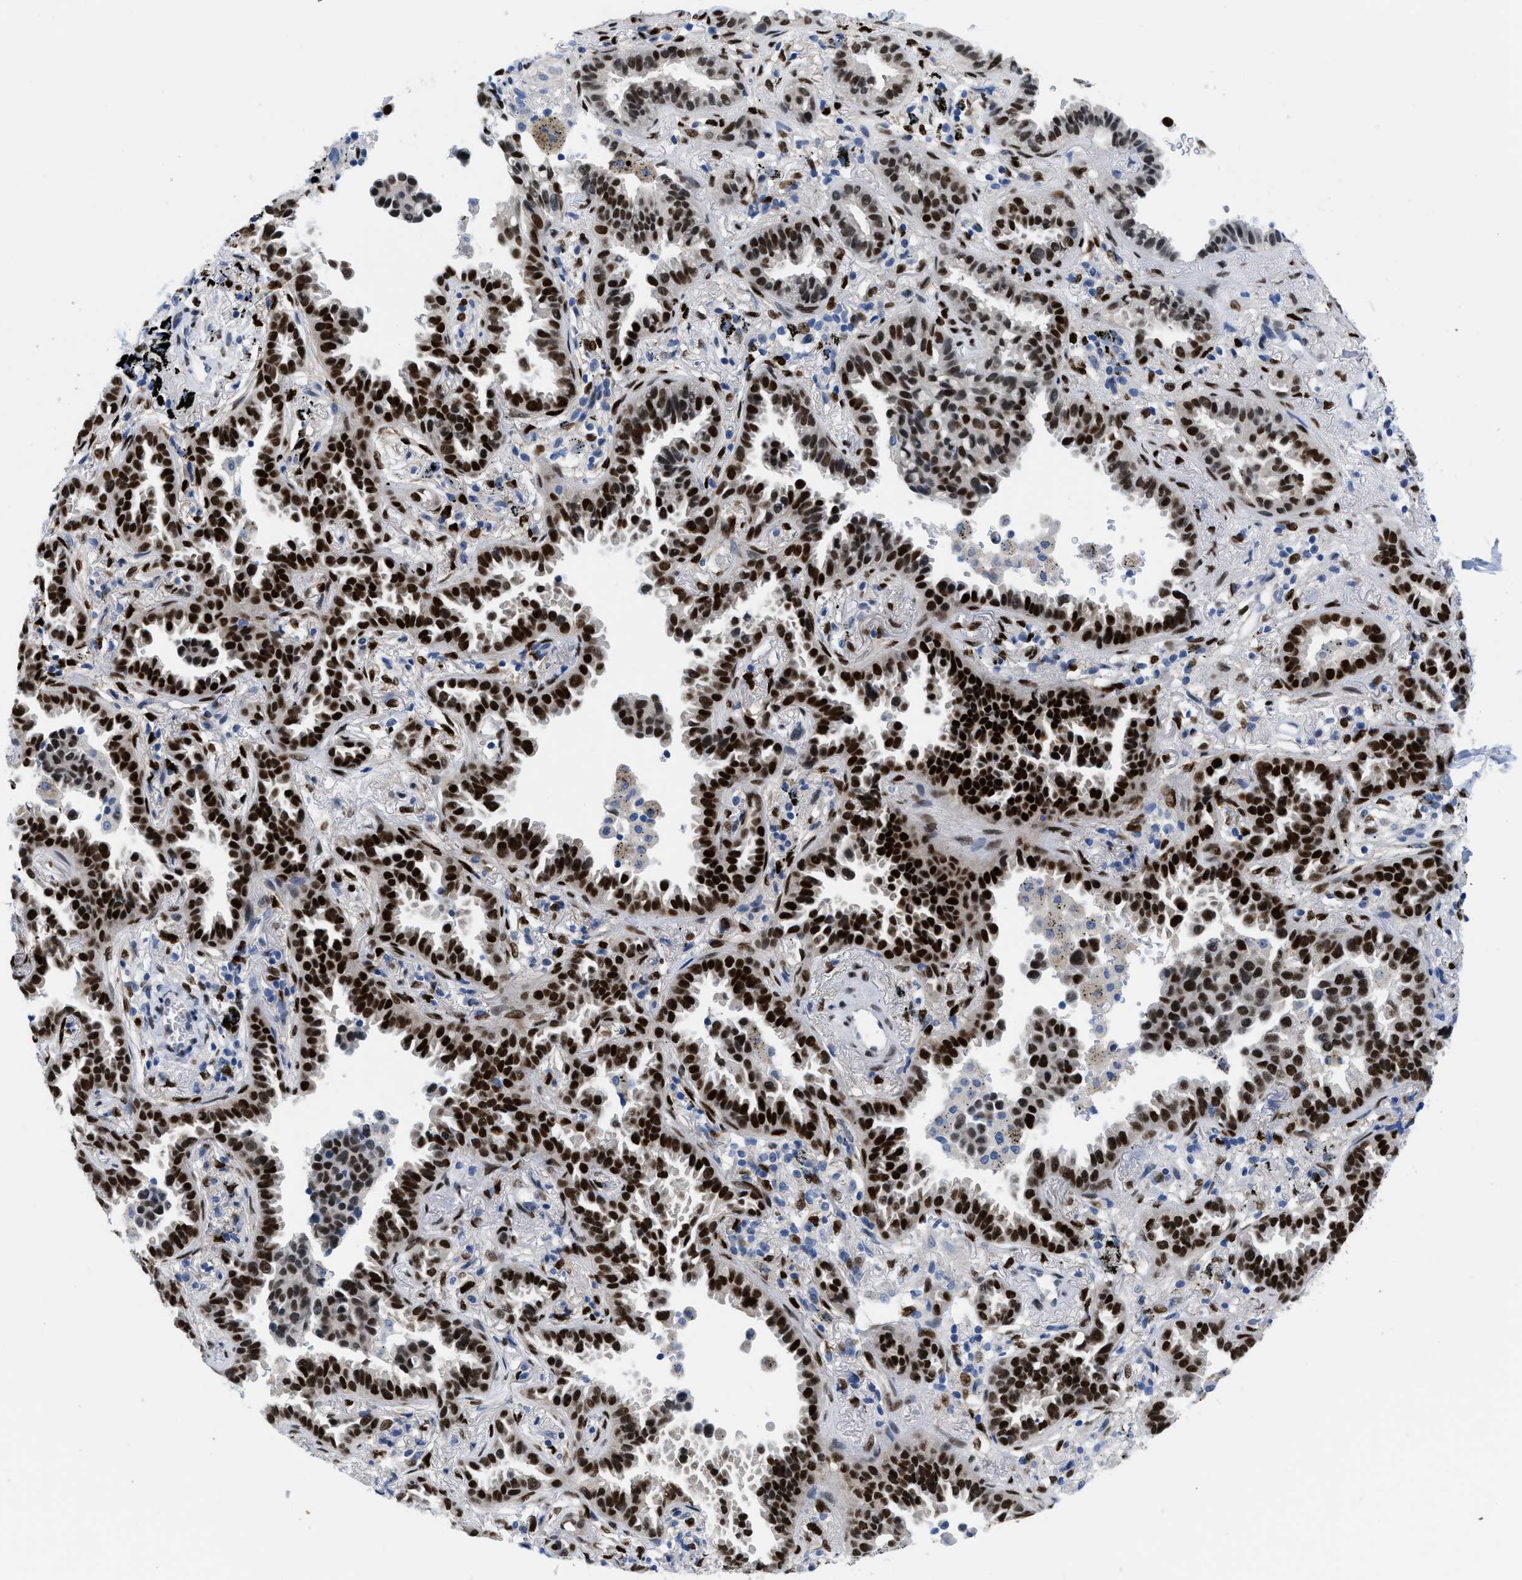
{"staining": {"intensity": "strong", "quantity": ">75%", "location": "nuclear"}, "tissue": "lung cancer", "cell_type": "Tumor cells", "image_type": "cancer", "snomed": [{"axis": "morphology", "description": "Normal tissue, NOS"}, {"axis": "morphology", "description": "Adenocarcinoma, NOS"}, {"axis": "topography", "description": "Lung"}], "caption": "Protein analysis of adenocarcinoma (lung) tissue exhibits strong nuclear staining in about >75% of tumor cells. The protein is shown in brown color, while the nuclei are stained blue.", "gene": "NFIX", "patient": {"sex": "male", "age": 59}}